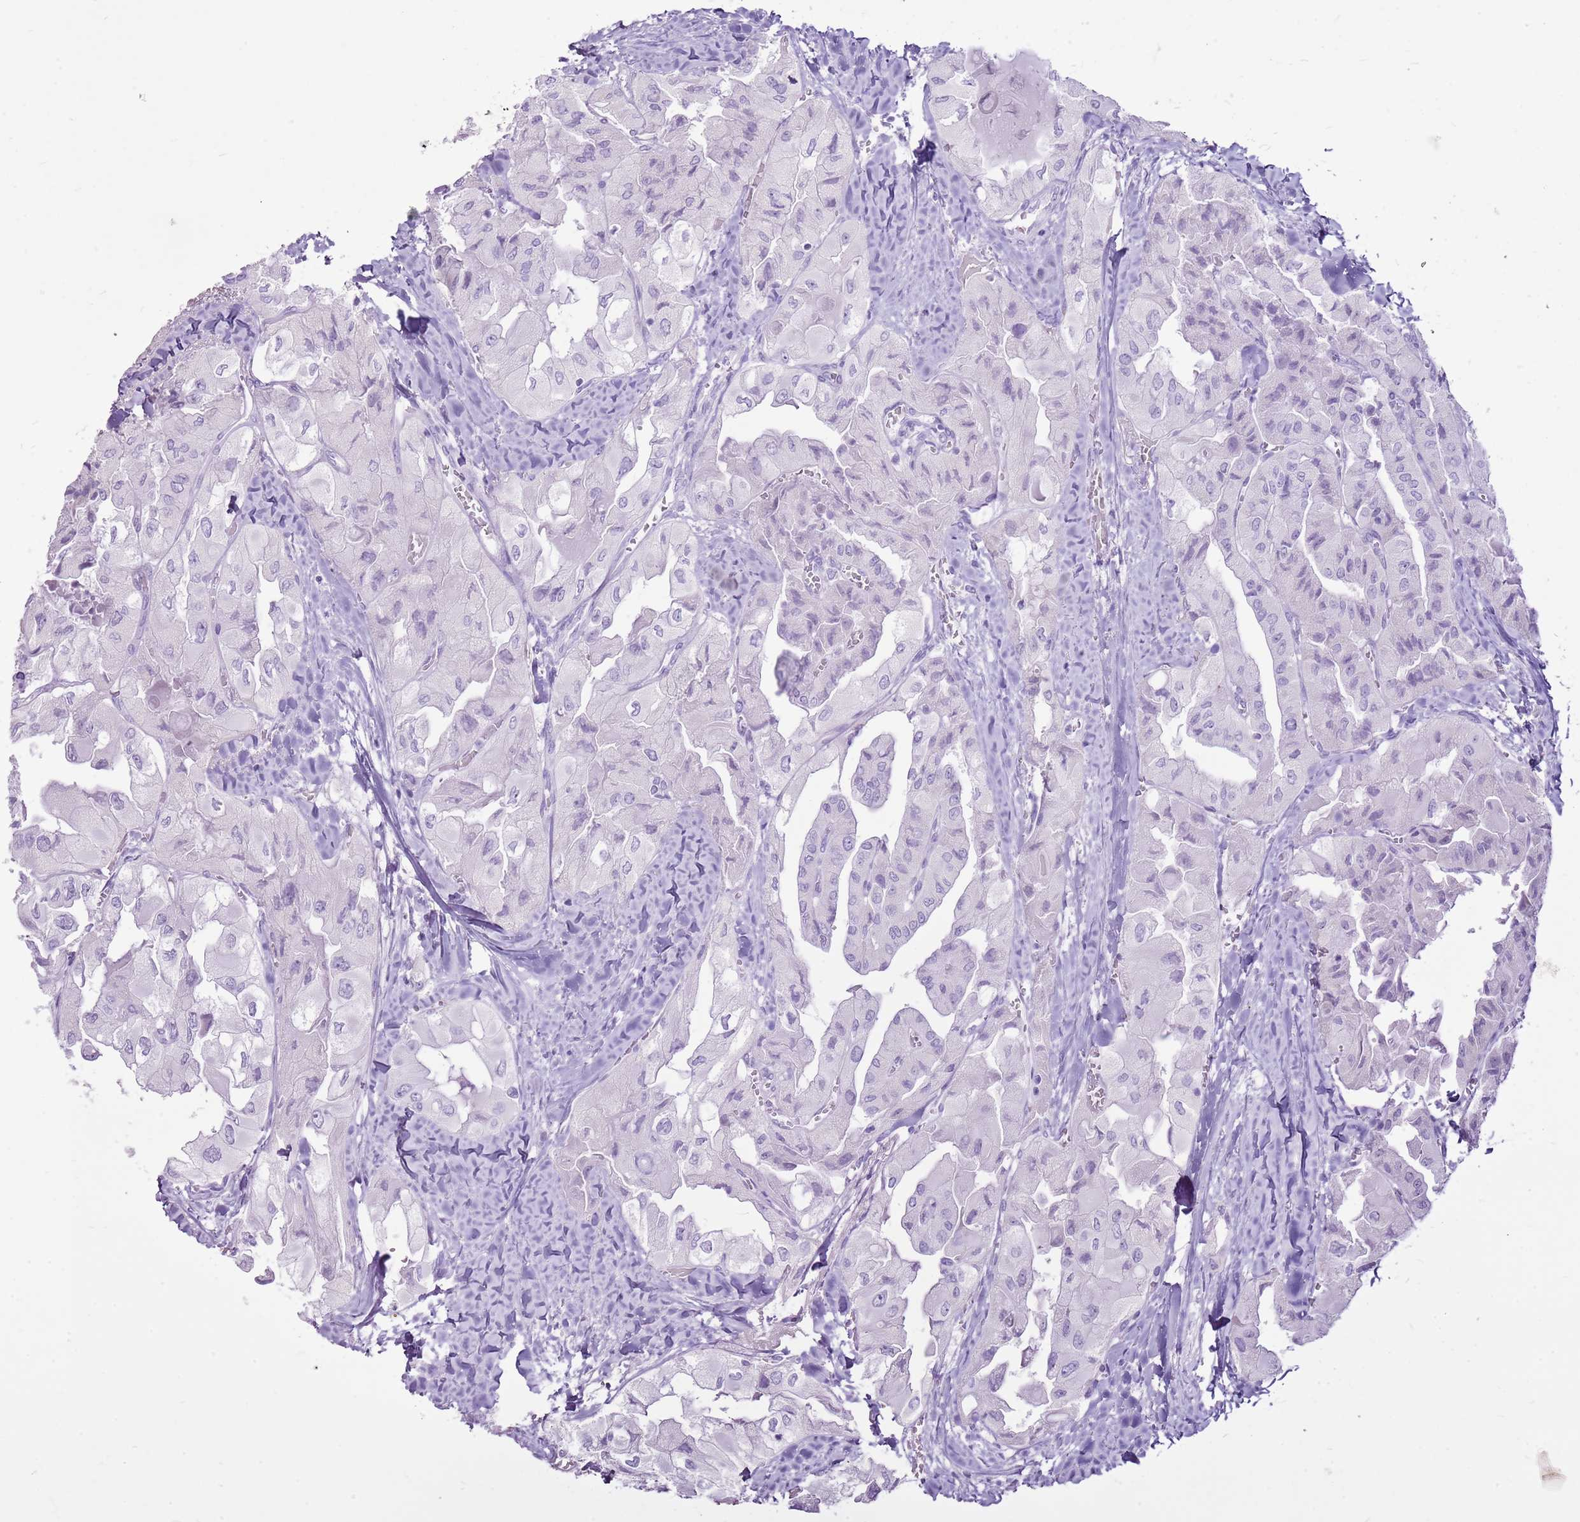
{"staining": {"intensity": "negative", "quantity": "none", "location": "none"}, "tissue": "thyroid cancer", "cell_type": "Tumor cells", "image_type": "cancer", "snomed": [{"axis": "morphology", "description": "Normal tissue, NOS"}, {"axis": "morphology", "description": "Papillary adenocarcinoma, NOS"}, {"axis": "topography", "description": "Thyroid gland"}], "caption": "Histopathology image shows no significant protein staining in tumor cells of papillary adenocarcinoma (thyroid).", "gene": "CNFN", "patient": {"sex": "female", "age": 59}}